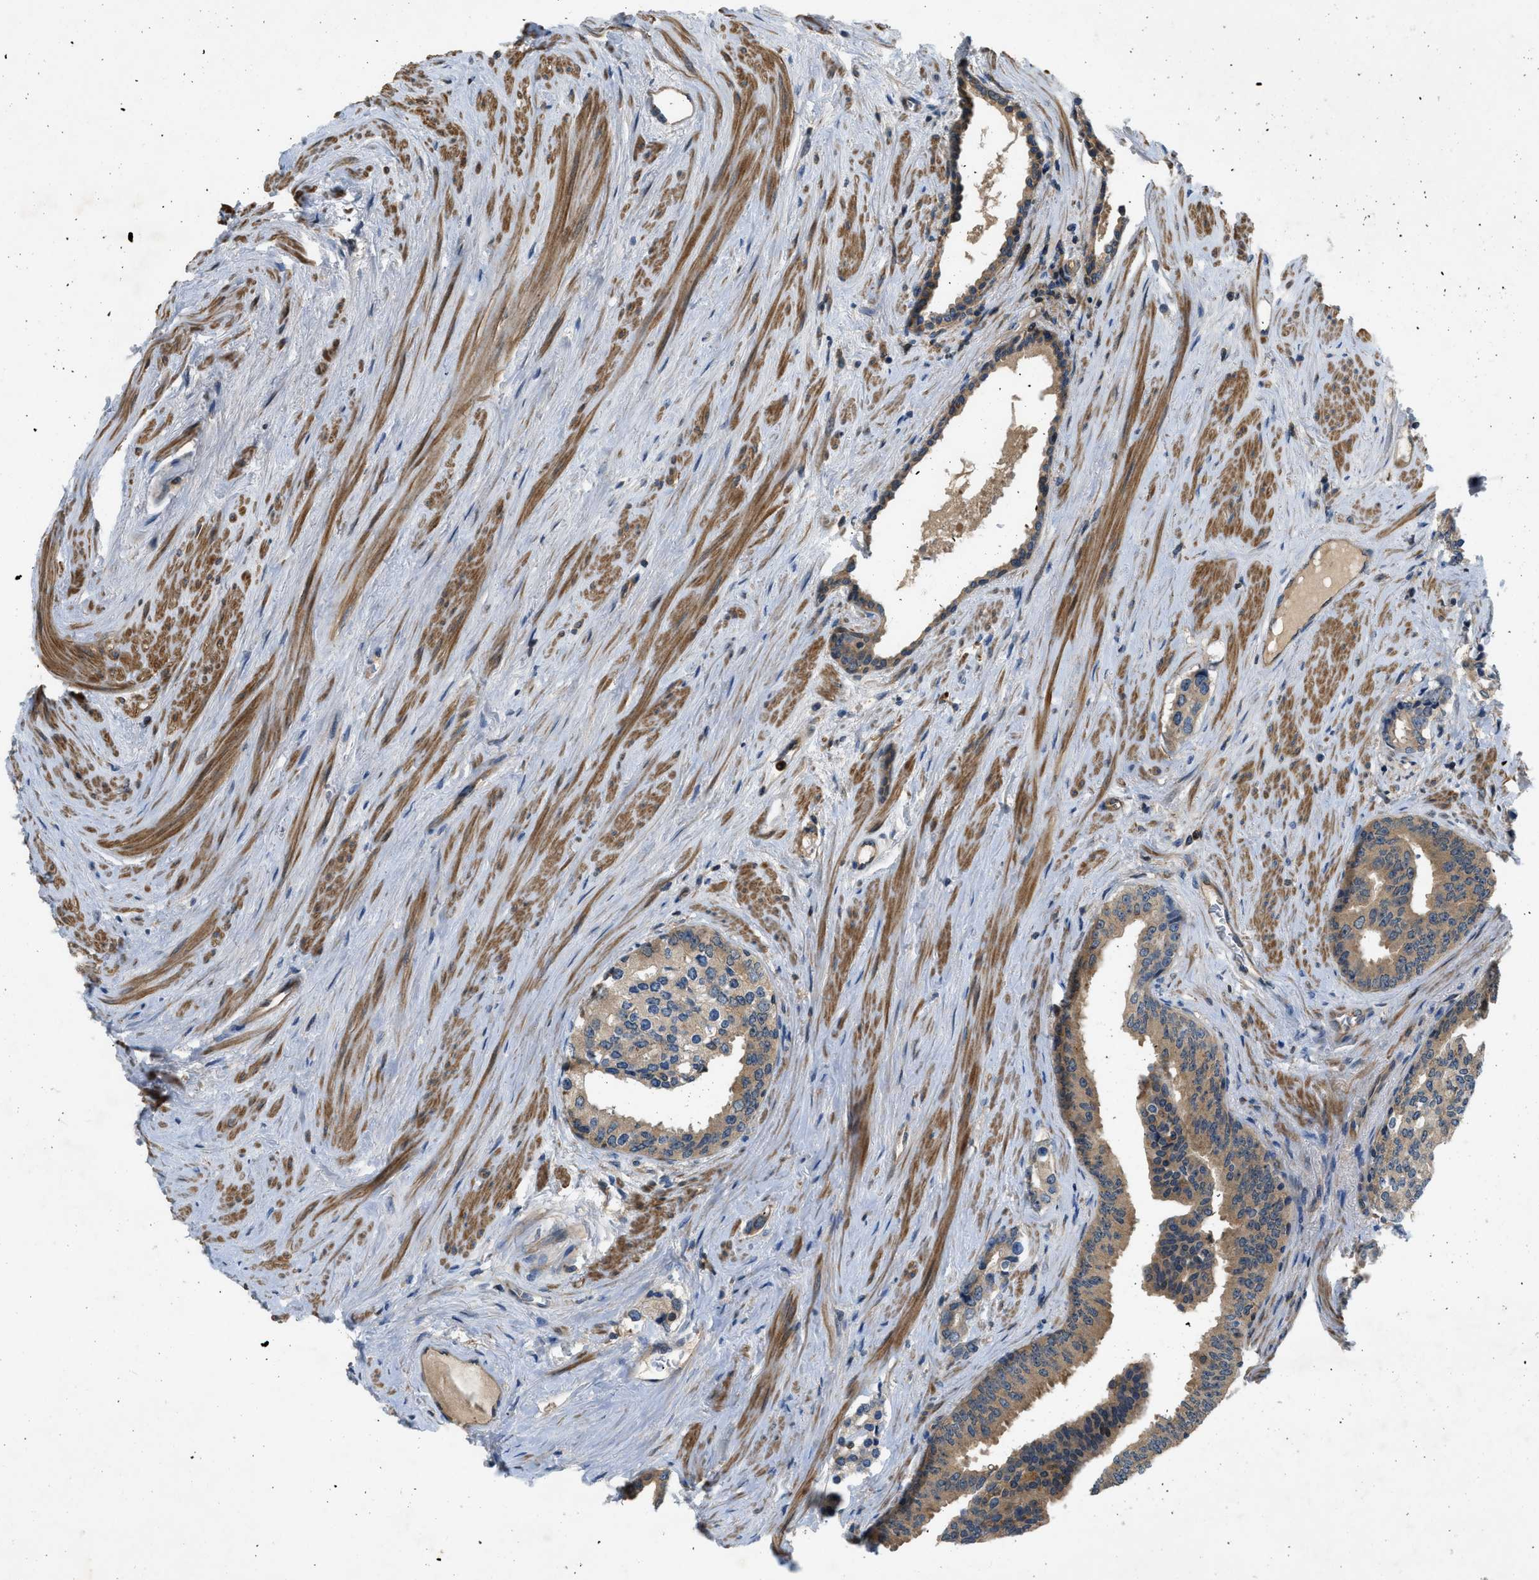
{"staining": {"intensity": "moderate", "quantity": ">75%", "location": "cytoplasmic/membranous"}, "tissue": "prostate cancer", "cell_type": "Tumor cells", "image_type": "cancer", "snomed": [{"axis": "morphology", "description": "Adenocarcinoma, High grade"}, {"axis": "topography", "description": "Prostate"}], "caption": "Immunohistochemical staining of prostate cancer (high-grade adenocarcinoma) exhibits medium levels of moderate cytoplasmic/membranous protein staining in about >75% of tumor cells. Nuclei are stained in blue.", "gene": "GPR31", "patient": {"sex": "male", "age": 71}}